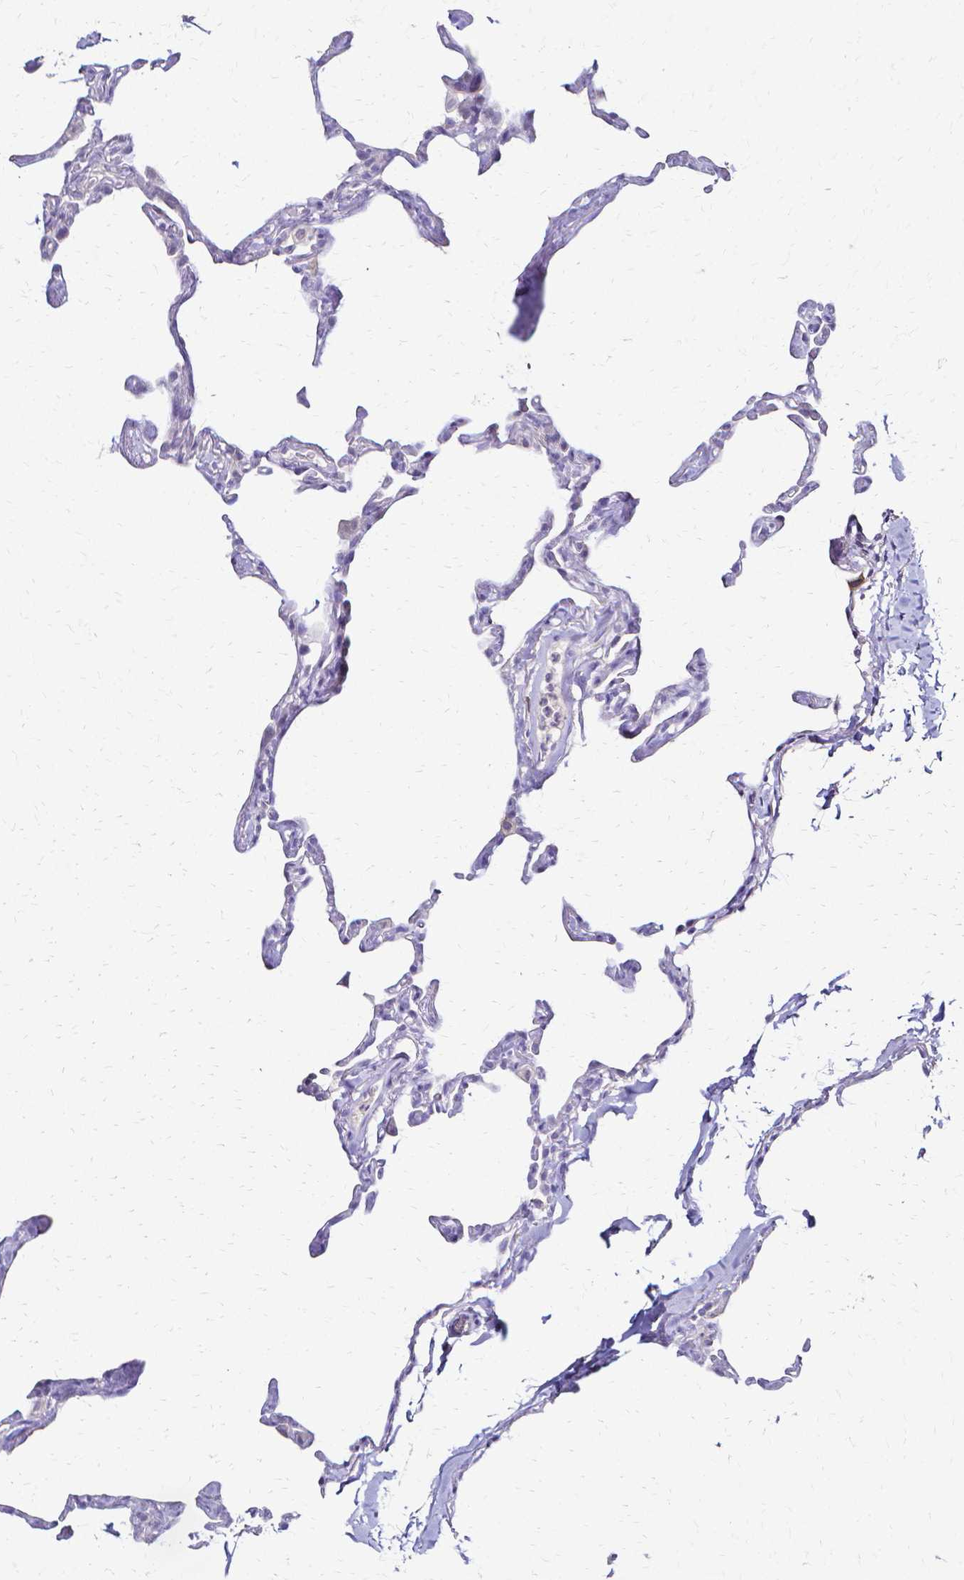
{"staining": {"intensity": "negative", "quantity": "none", "location": "none"}, "tissue": "lung", "cell_type": "Alveolar cells", "image_type": "normal", "snomed": [{"axis": "morphology", "description": "Normal tissue, NOS"}, {"axis": "topography", "description": "Lung"}], "caption": "Lung stained for a protein using immunohistochemistry shows no staining alveolar cells.", "gene": "CCNB1", "patient": {"sex": "male", "age": 65}}